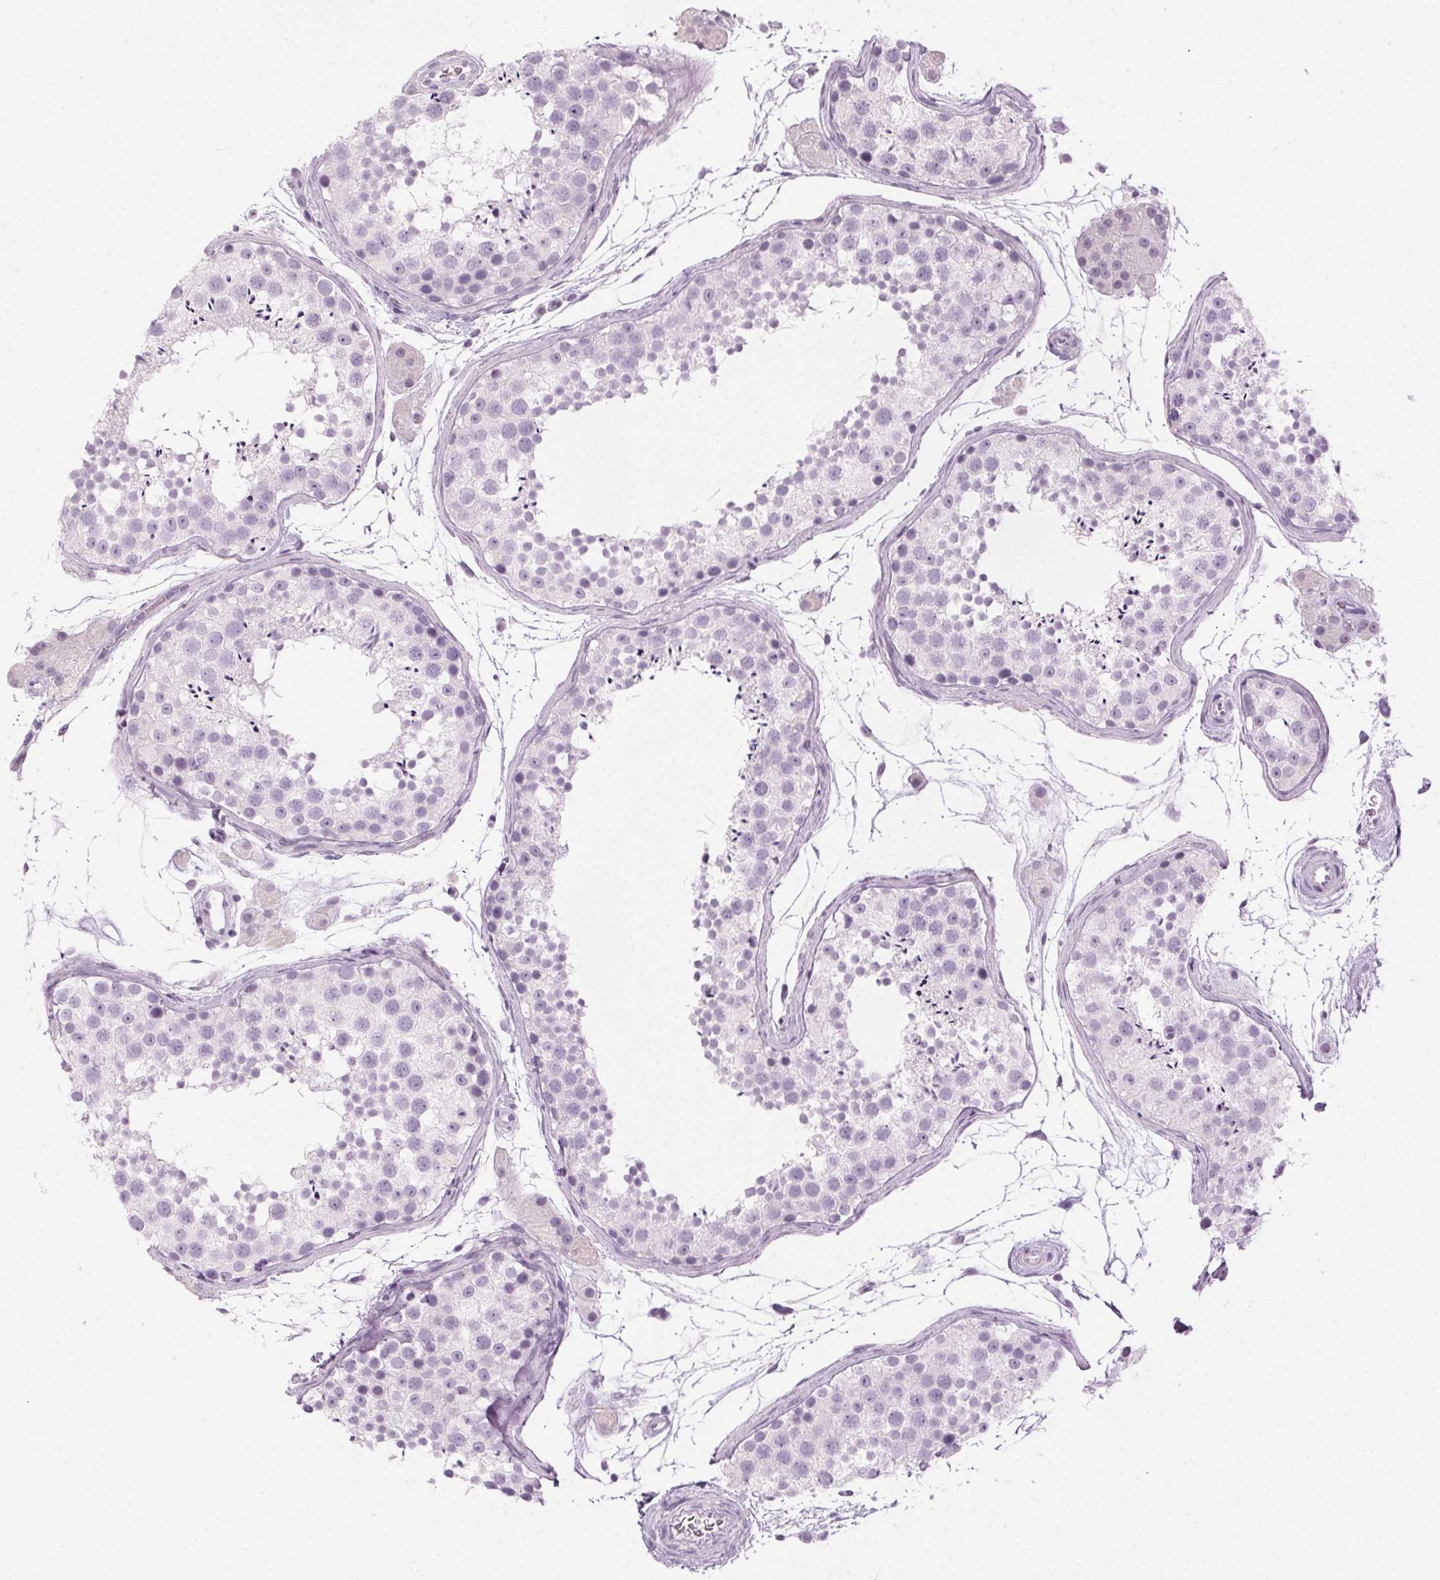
{"staining": {"intensity": "negative", "quantity": "none", "location": "none"}, "tissue": "testis", "cell_type": "Cells in seminiferous ducts", "image_type": "normal", "snomed": [{"axis": "morphology", "description": "Normal tissue, NOS"}, {"axis": "topography", "description": "Testis"}], "caption": "Immunohistochemistry (IHC) histopathology image of unremarkable testis stained for a protein (brown), which shows no positivity in cells in seminiferous ducts. (Brightfield microscopy of DAB (3,3'-diaminobenzidine) IHC at high magnification).", "gene": "MPO", "patient": {"sex": "male", "age": 41}}